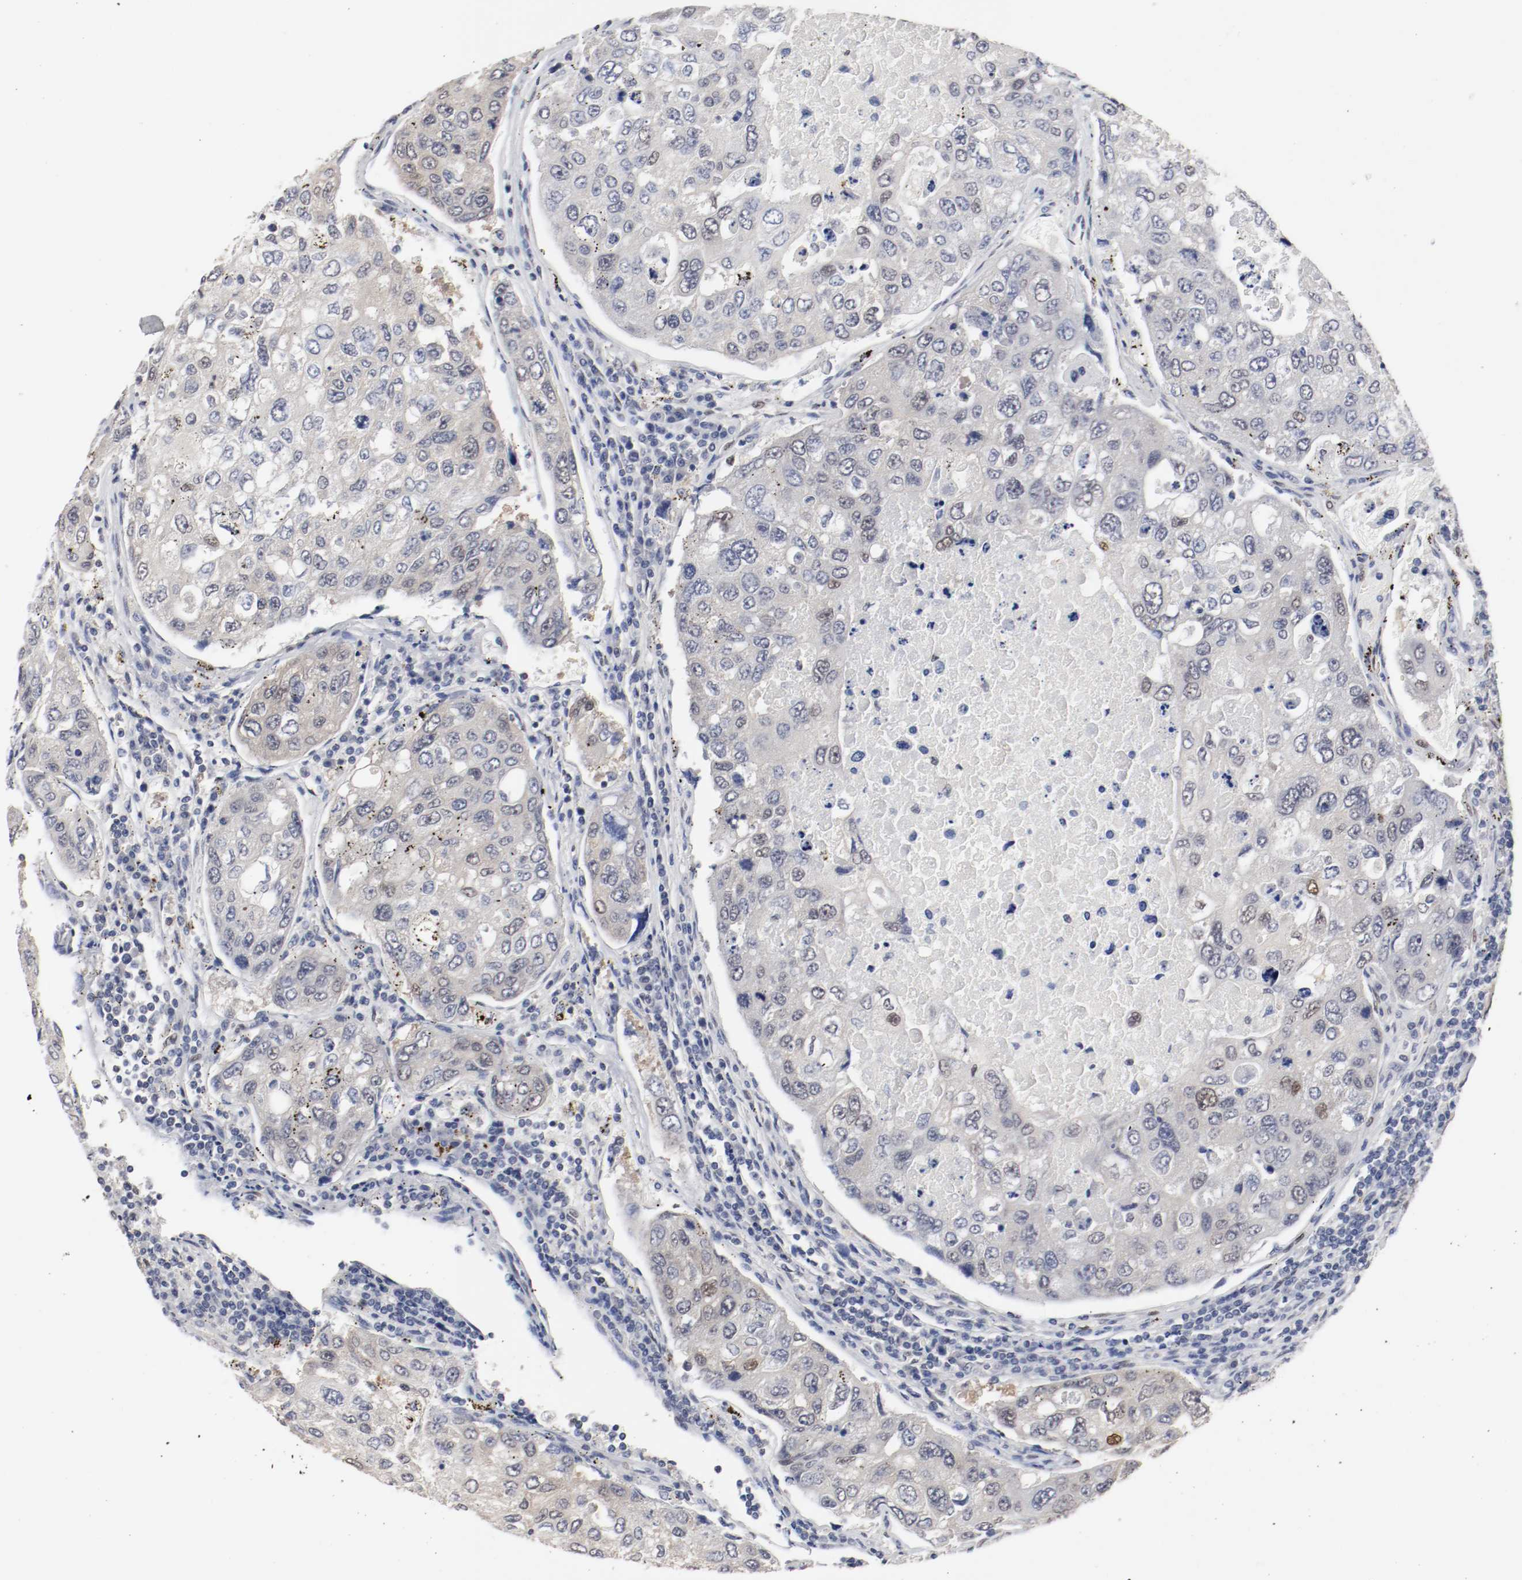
{"staining": {"intensity": "moderate", "quantity": "<25%", "location": "cytoplasmic/membranous,nuclear"}, "tissue": "urothelial cancer", "cell_type": "Tumor cells", "image_type": "cancer", "snomed": [{"axis": "morphology", "description": "Urothelial carcinoma, High grade"}, {"axis": "topography", "description": "Lymph node"}, {"axis": "topography", "description": "Urinary bladder"}], "caption": "Immunohistochemistry (DAB) staining of human urothelial carcinoma (high-grade) displays moderate cytoplasmic/membranous and nuclear protein expression in about <25% of tumor cells.", "gene": "FOSL2", "patient": {"sex": "male", "age": 51}}